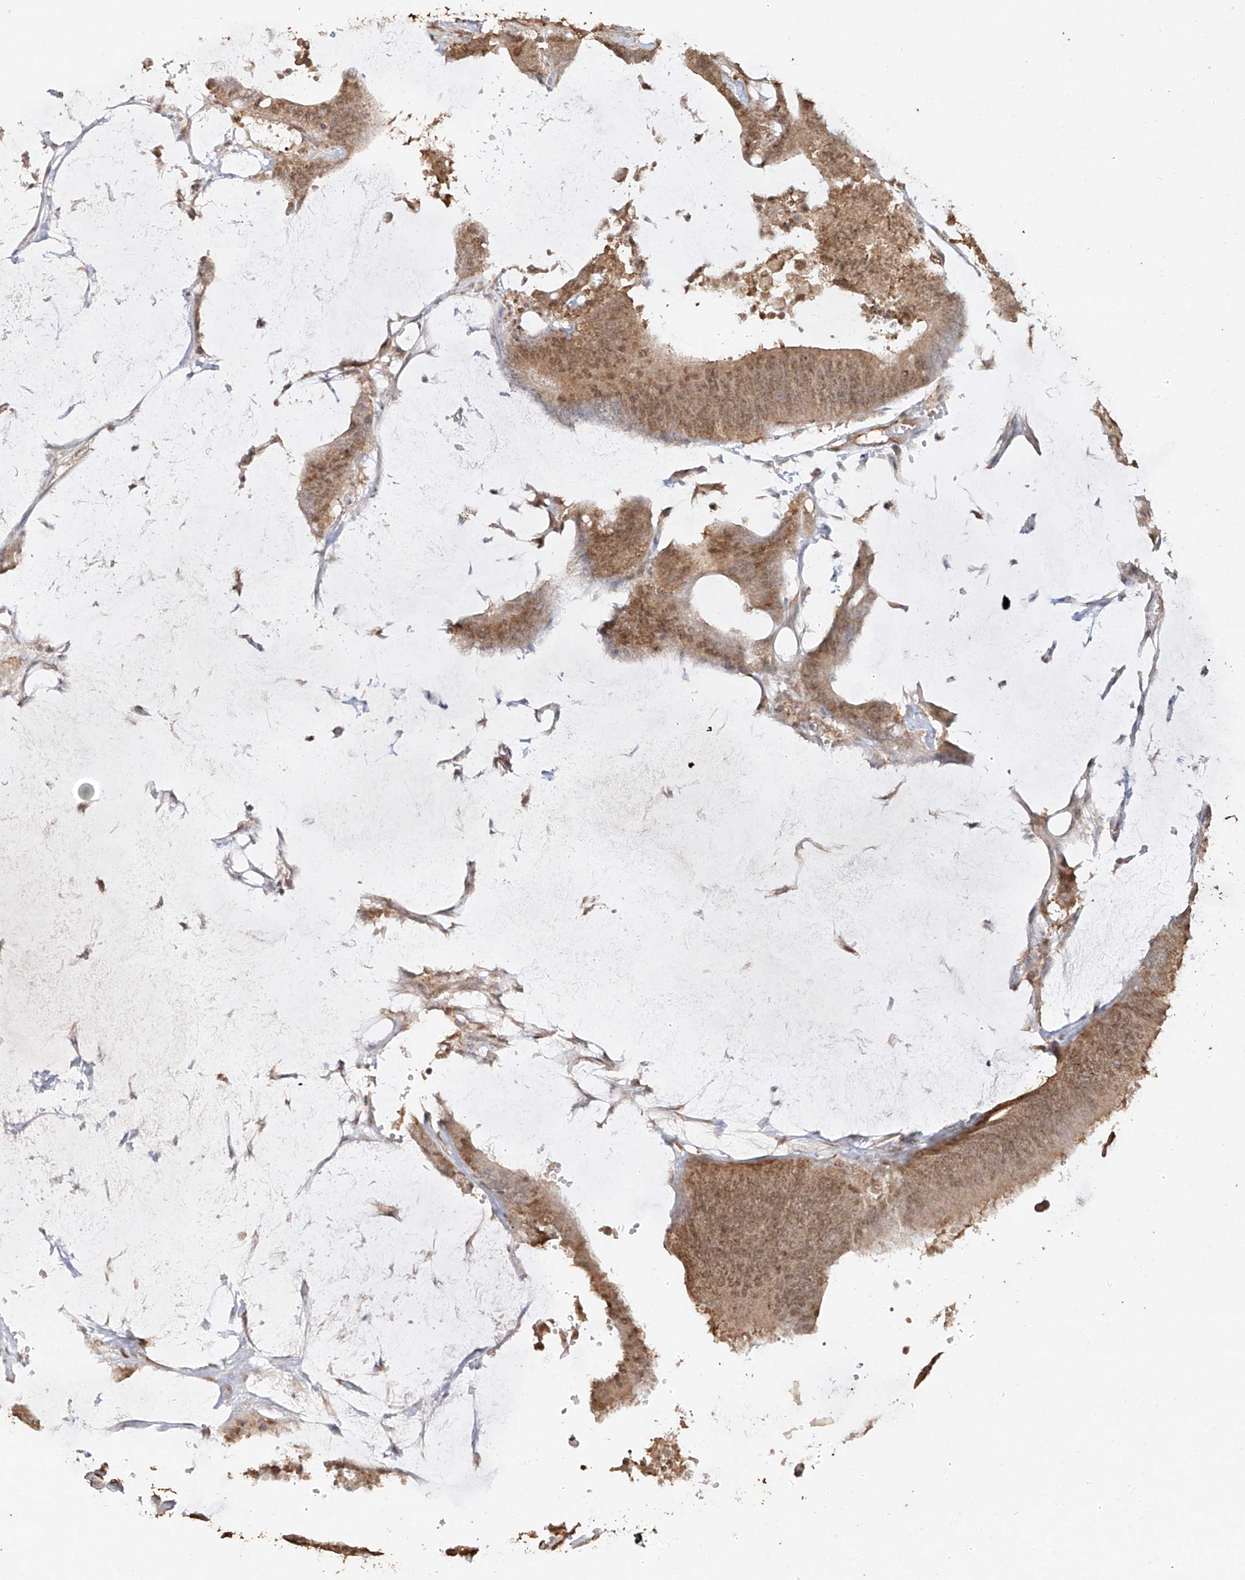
{"staining": {"intensity": "moderate", "quantity": ">75%", "location": "cytoplasmic/membranous,nuclear"}, "tissue": "colorectal cancer", "cell_type": "Tumor cells", "image_type": "cancer", "snomed": [{"axis": "morphology", "description": "Adenocarcinoma, NOS"}, {"axis": "topography", "description": "Rectum"}], "caption": "Immunohistochemistry (IHC) micrograph of colorectal cancer stained for a protein (brown), which reveals medium levels of moderate cytoplasmic/membranous and nuclear positivity in about >75% of tumor cells.", "gene": "TIGAR", "patient": {"sex": "female", "age": 66}}